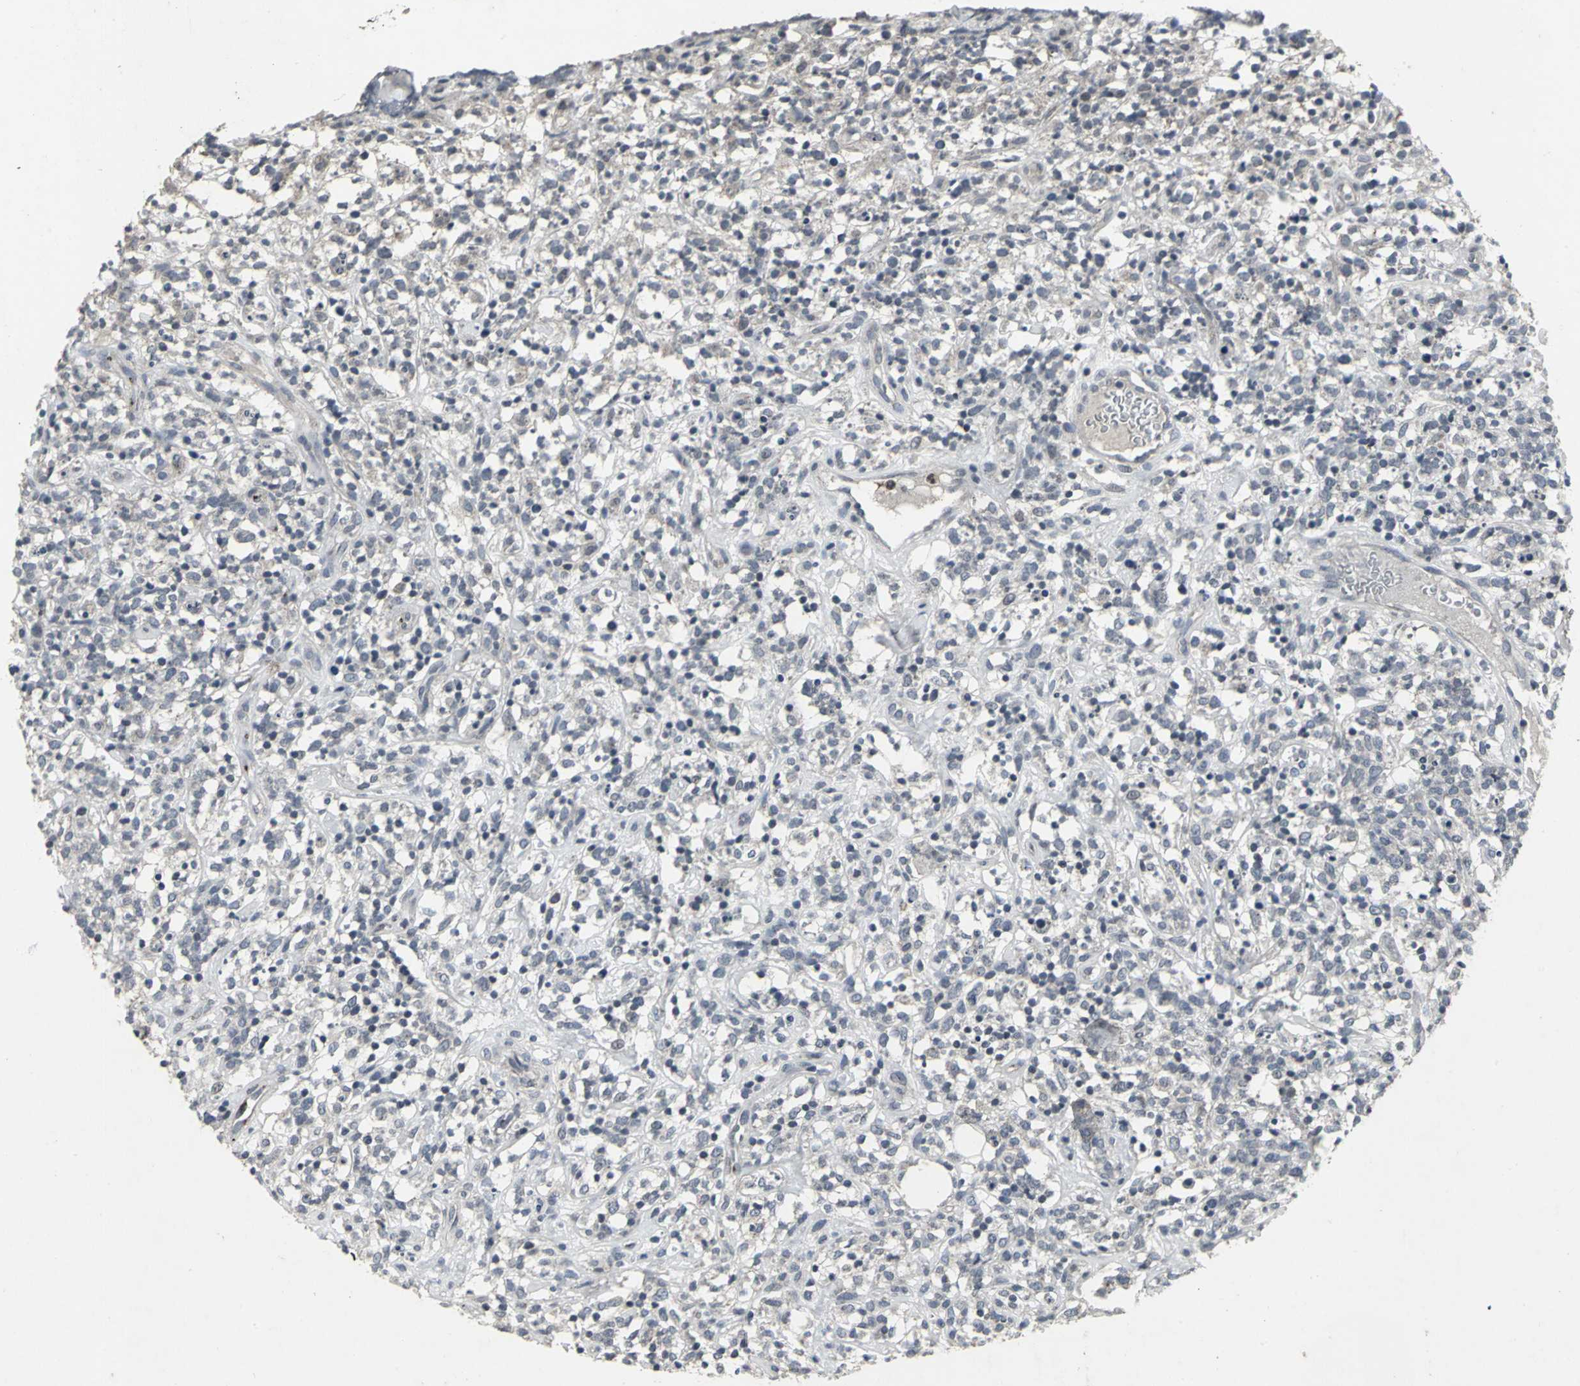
{"staining": {"intensity": "negative", "quantity": "none", "location": "none"}, "tissue": "lymphoma", "cell_type": "Tumor cells", "image_type": "cancer", "snomed": [{"axis": "morphology", "description": "Malignant lymphoma, non-Hodgkin's type, High grade"}, {"axis": "topography", "description": "Lymph node"}], "caption": "Protein analysis of lymphoma exhibits no significant positivity in tumor cells.", "gene": "BMP4", "patient": {"sex": "female", "age": 73}}